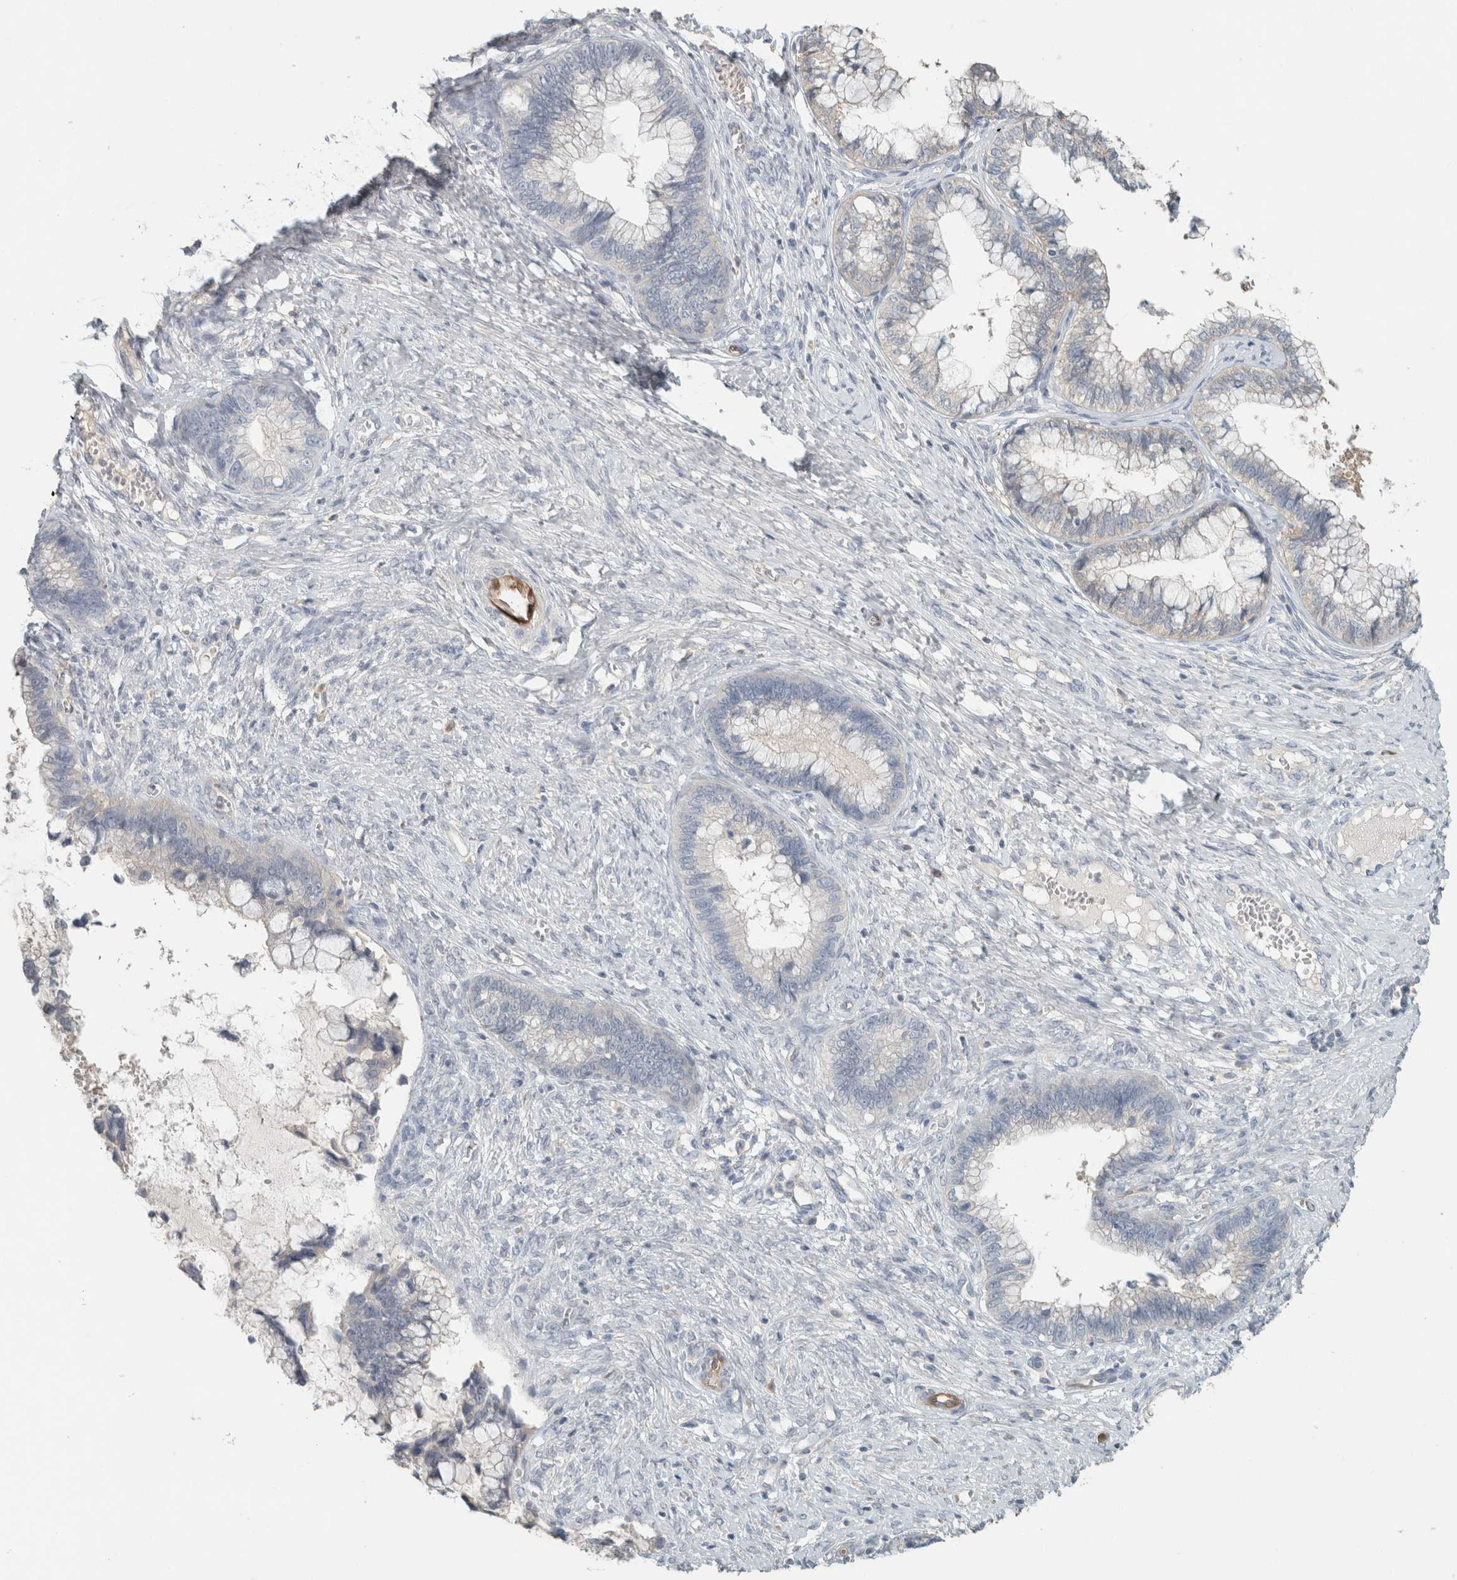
{"staining": {"intensity": "negative", "quantity": "none", "location": "none"}, "tissue": "cervical cancer", "cell_type": "Tumor cells", "image_type": "cancer", "snomed": [{"axis": "morphology", "description": "Adenocarcinoma, NOS"}, {"axis": "topography", "description": "Cervix"}], "caption": "DAB (3,3'-diaminobenzidine) immunohistochemical staining of cervical cancer (adenocarcinoma) exhibits no significant staining in tumor cells.", "gene": "SCIN", "patient": {"sex": "female", "age": 44}}